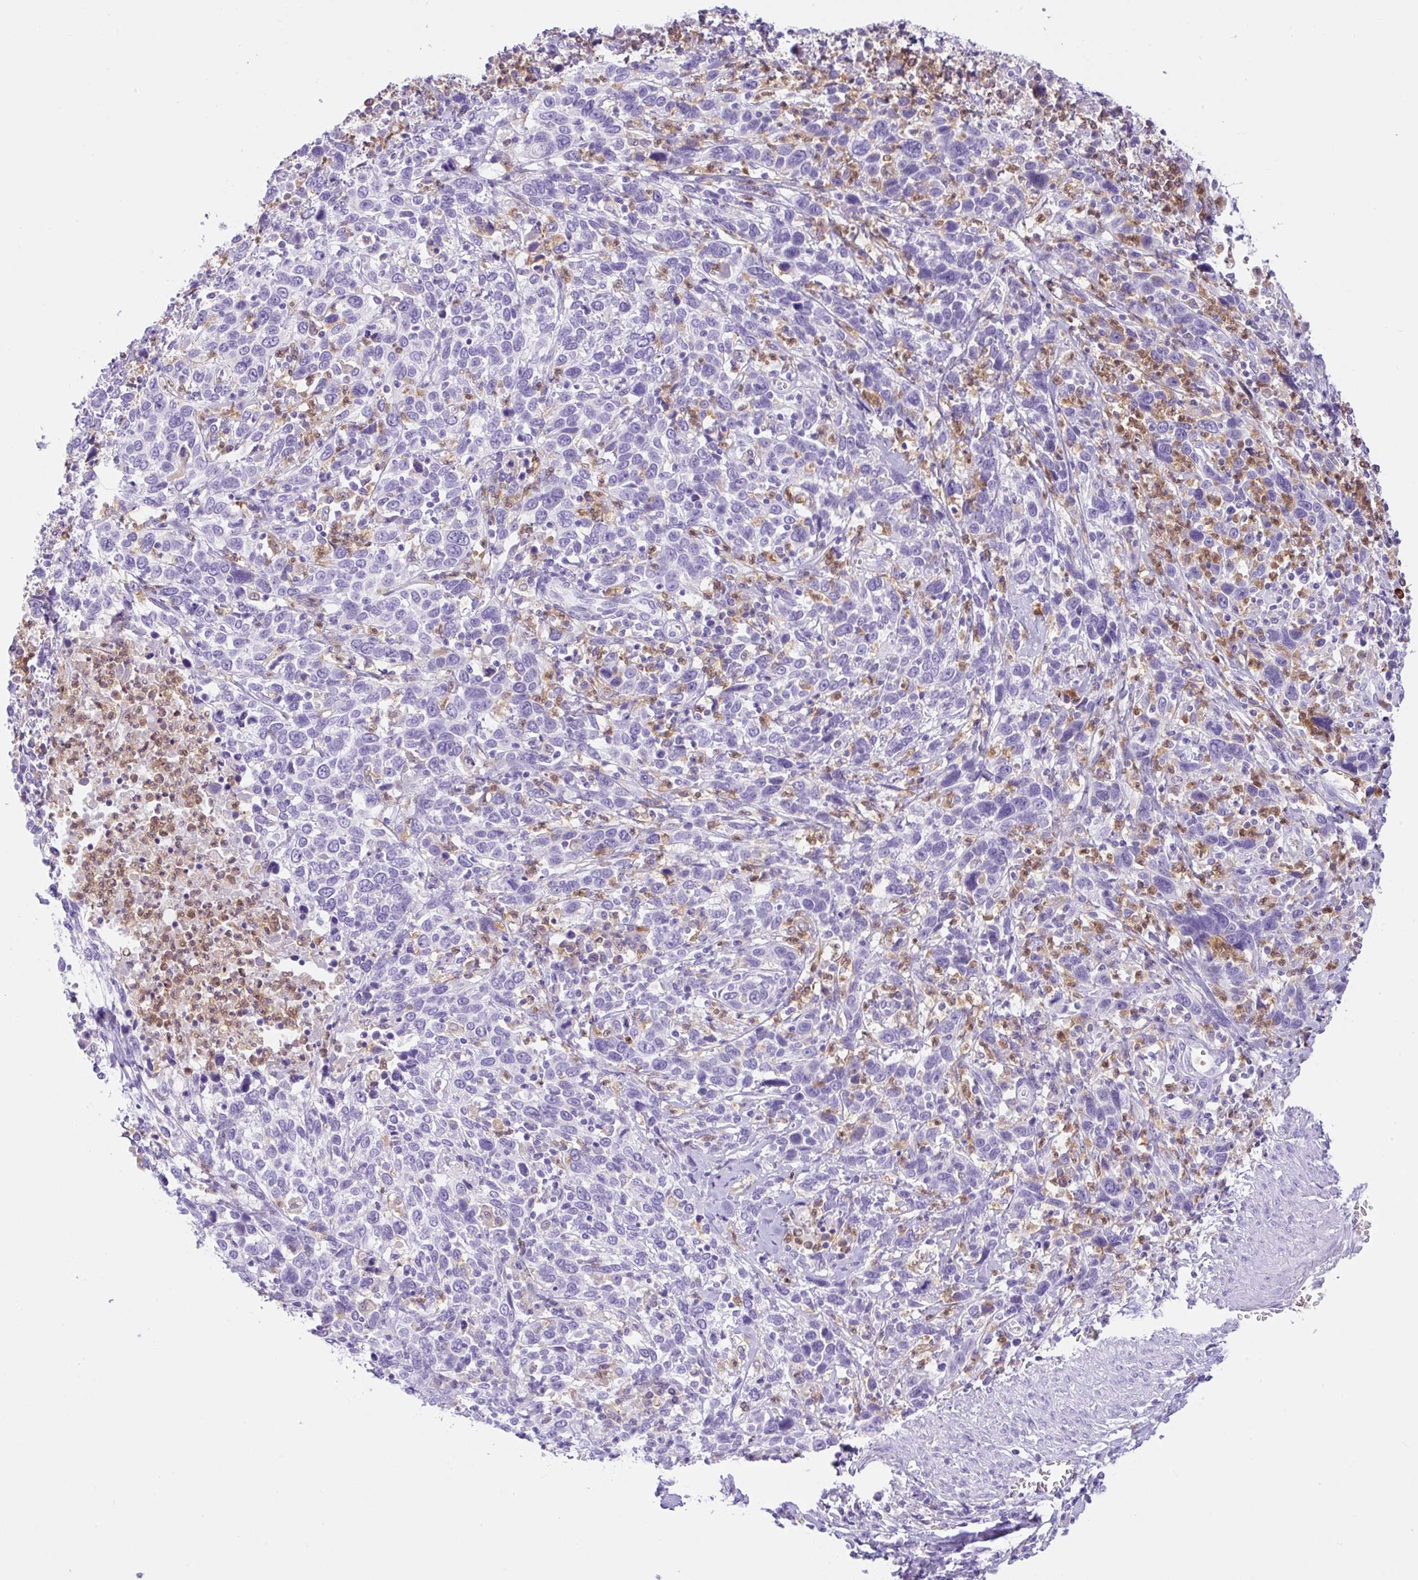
{"staining": {"intensity": "negative", "quantity": "none", "location": "none"}, "tissue": "cervical cancer", "cell_type": "Tumor cells", "image_type": "cancer", "snomed": [{"axis": "morphology", "description": "Squamous cell carcinoma, NOS"}, {"axis": "topography", "description": "Cervix"}], "caption": "DAB immunohistochemical staining of squamous cell carcinoma (cervical) reveals no significant staining in tumor cells. (DAB immunohistochemistry with hematoxylin counter stain).", "gene": "NCF1", "patient": {"sex": "female", "age": 46}}